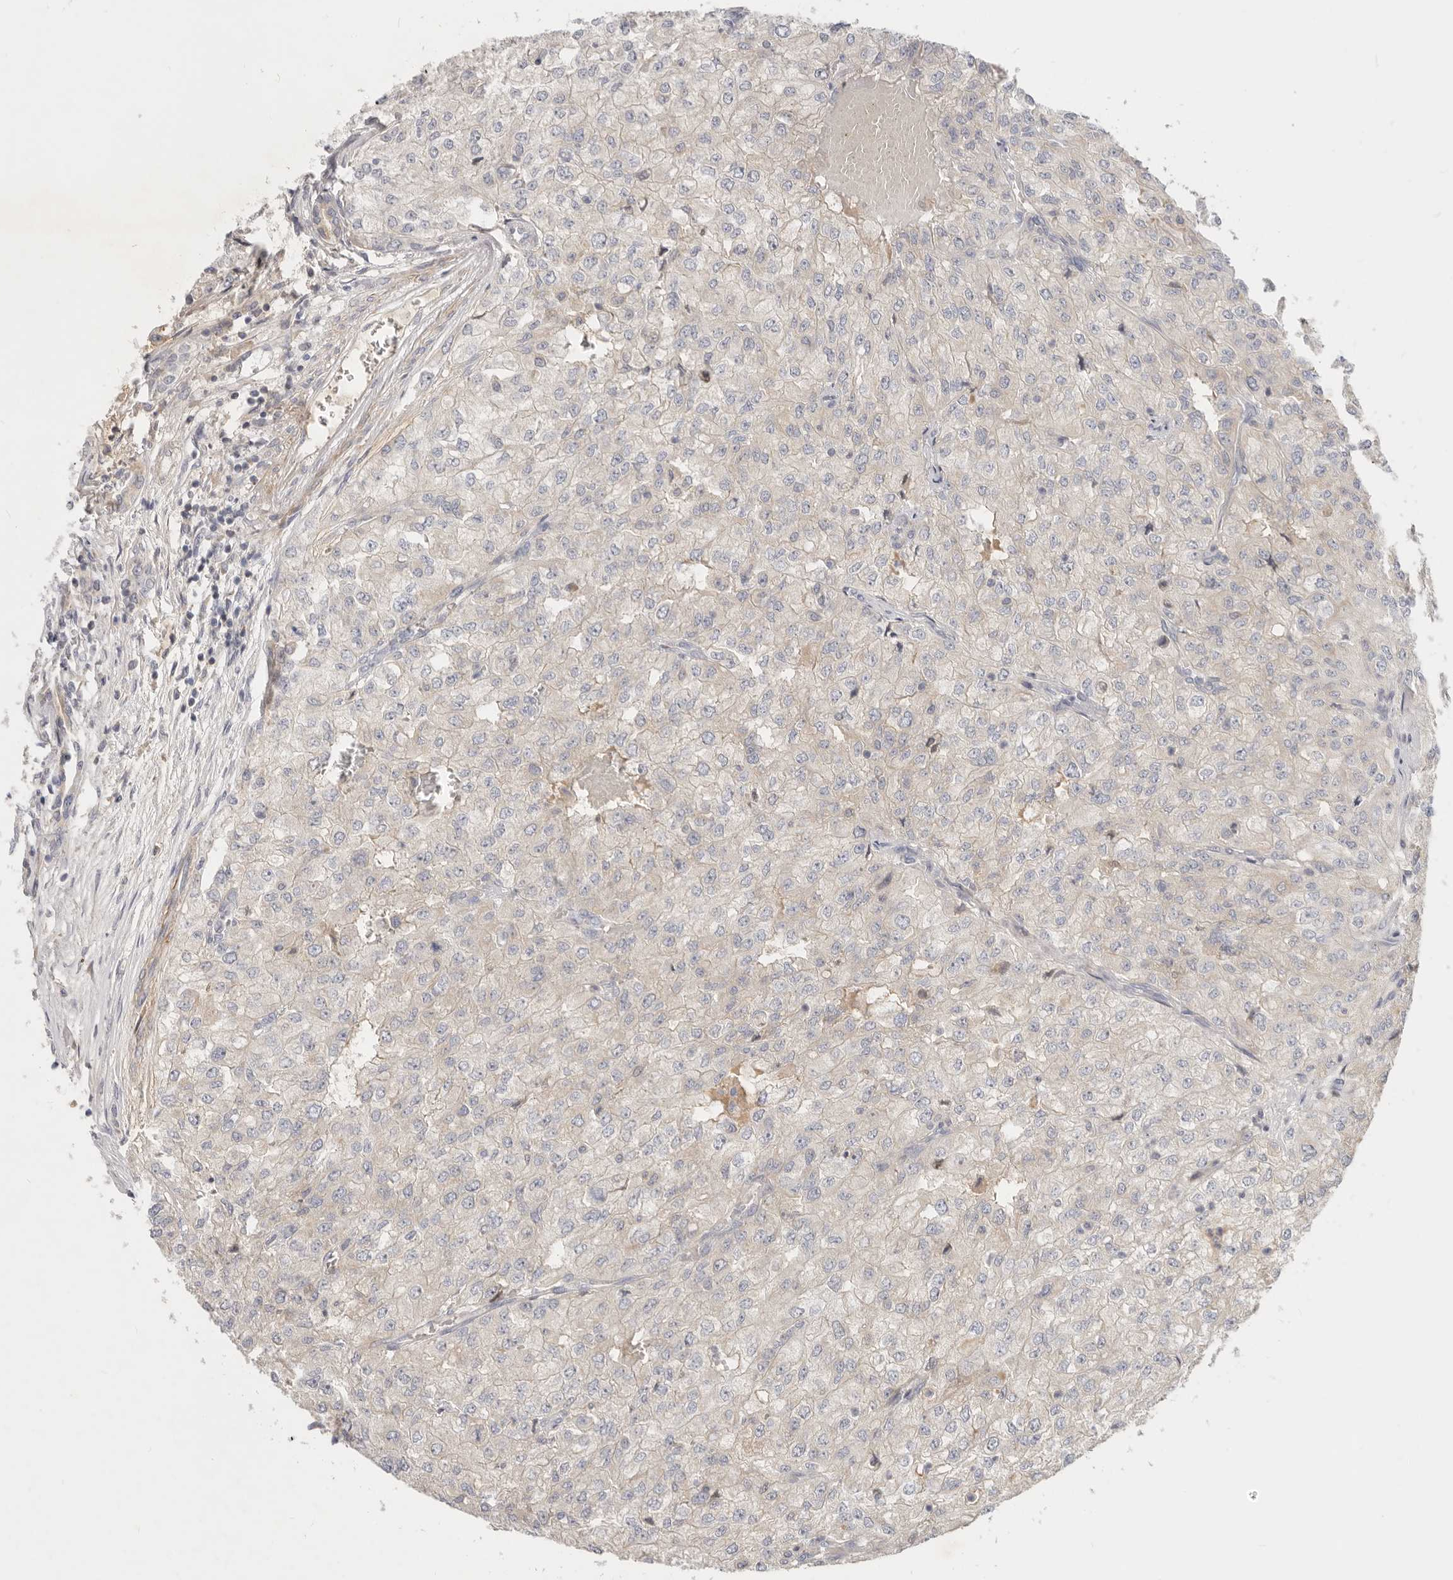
{"staining": {"intensity": "negative", "quantity": "none", "location": "none"}, "tissue": "renal cancer", "cell_type": "Tumor cells", "image_type": "cancer", "snomed": [{"axis": "morphology", "description": "Adenocarcinoma, NOS"}, {"axis": "topography", "description": "Kidney"}], "caption": "Tumor cells show no significant protein expression in renal cancer (adenocarcinoma).", "gene": "TFB2M", "patient": {"sex": "female", "age": 54}}